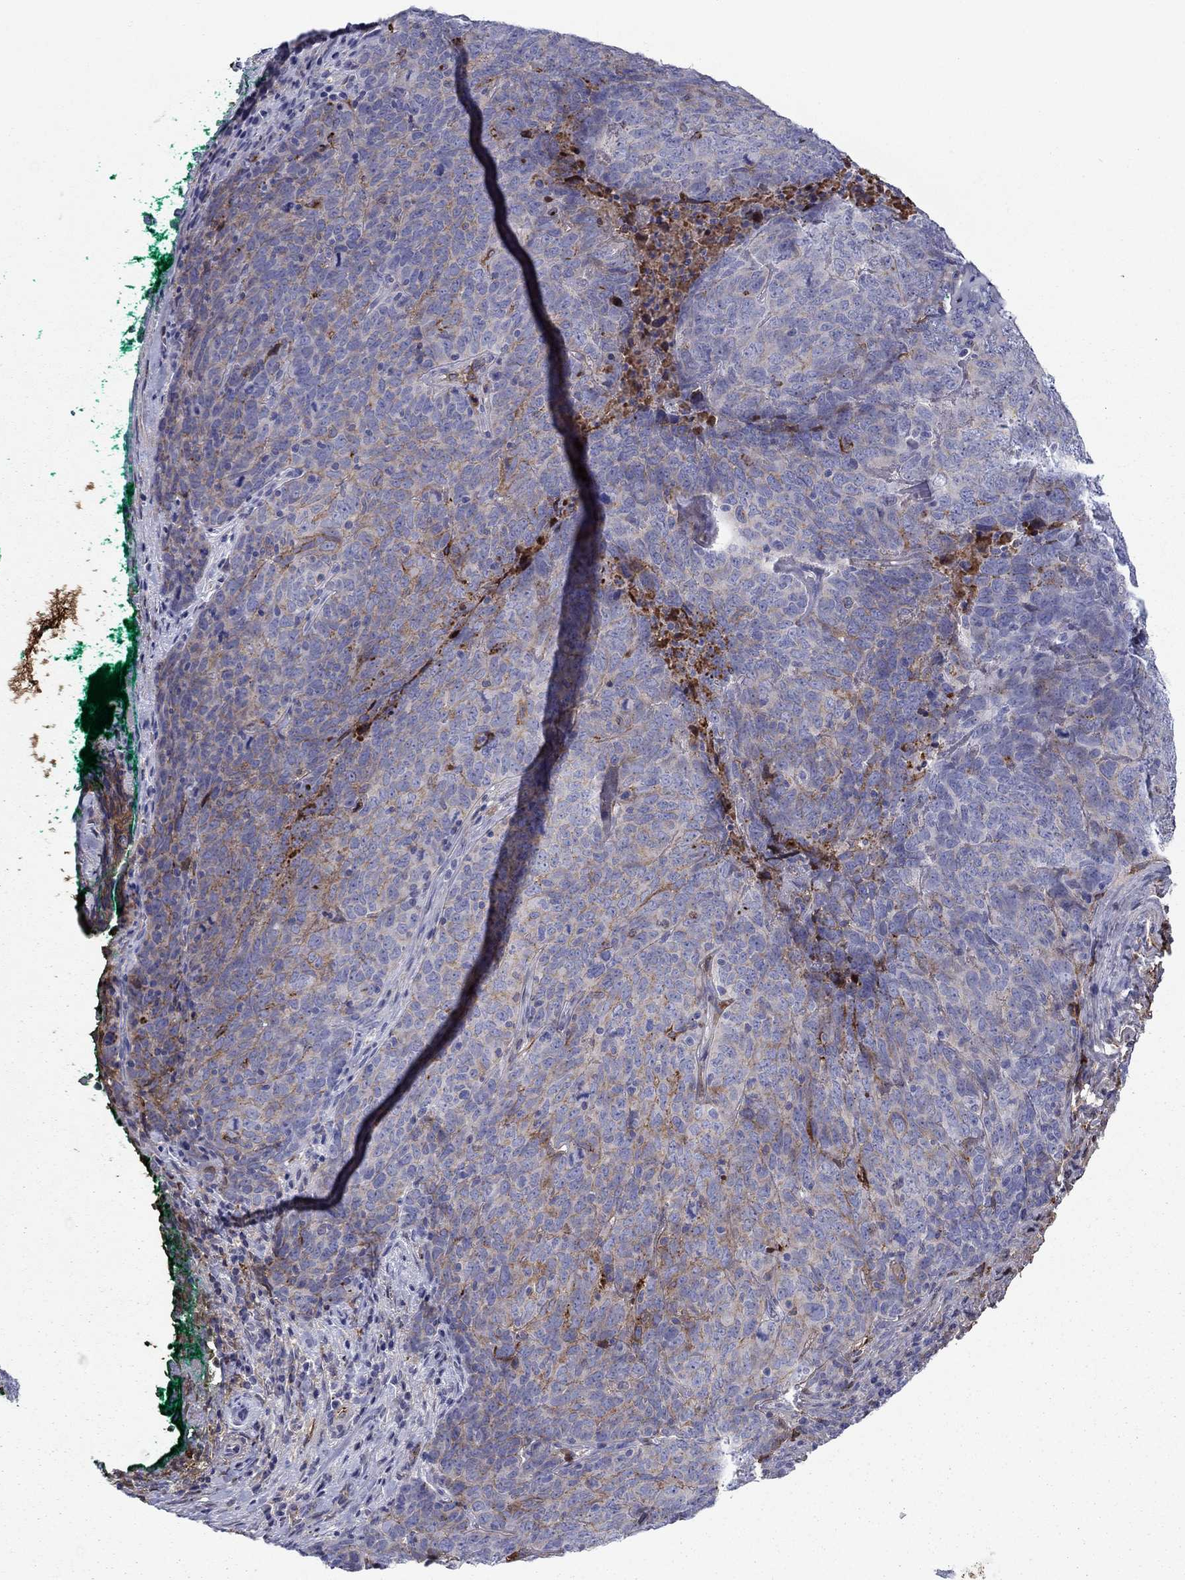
{"staining": {"intensity": "moderate", "quantity": "<25%", "location": "cytoplasmic/membranous"}, "tissue": "skin cancer", "cell_type": "Tumor cells", "image_type": "cancer", "snomed": [{"axis": "morphology", "description": "Squamous cell carcinoma, NOS"}, {"axis": "topography", "description": "Skin"}, {"axis": "topography", "description": "Anal"}], "caption": "Squamous cell carcinoma (skin) was stained to show a protein in brown. There is low levels of moderate cytoplasmic/membranous positivity in approximately <25% of tumor cells.", "gene": "HPX", "patient": {"sex": "female", "age": 51}}